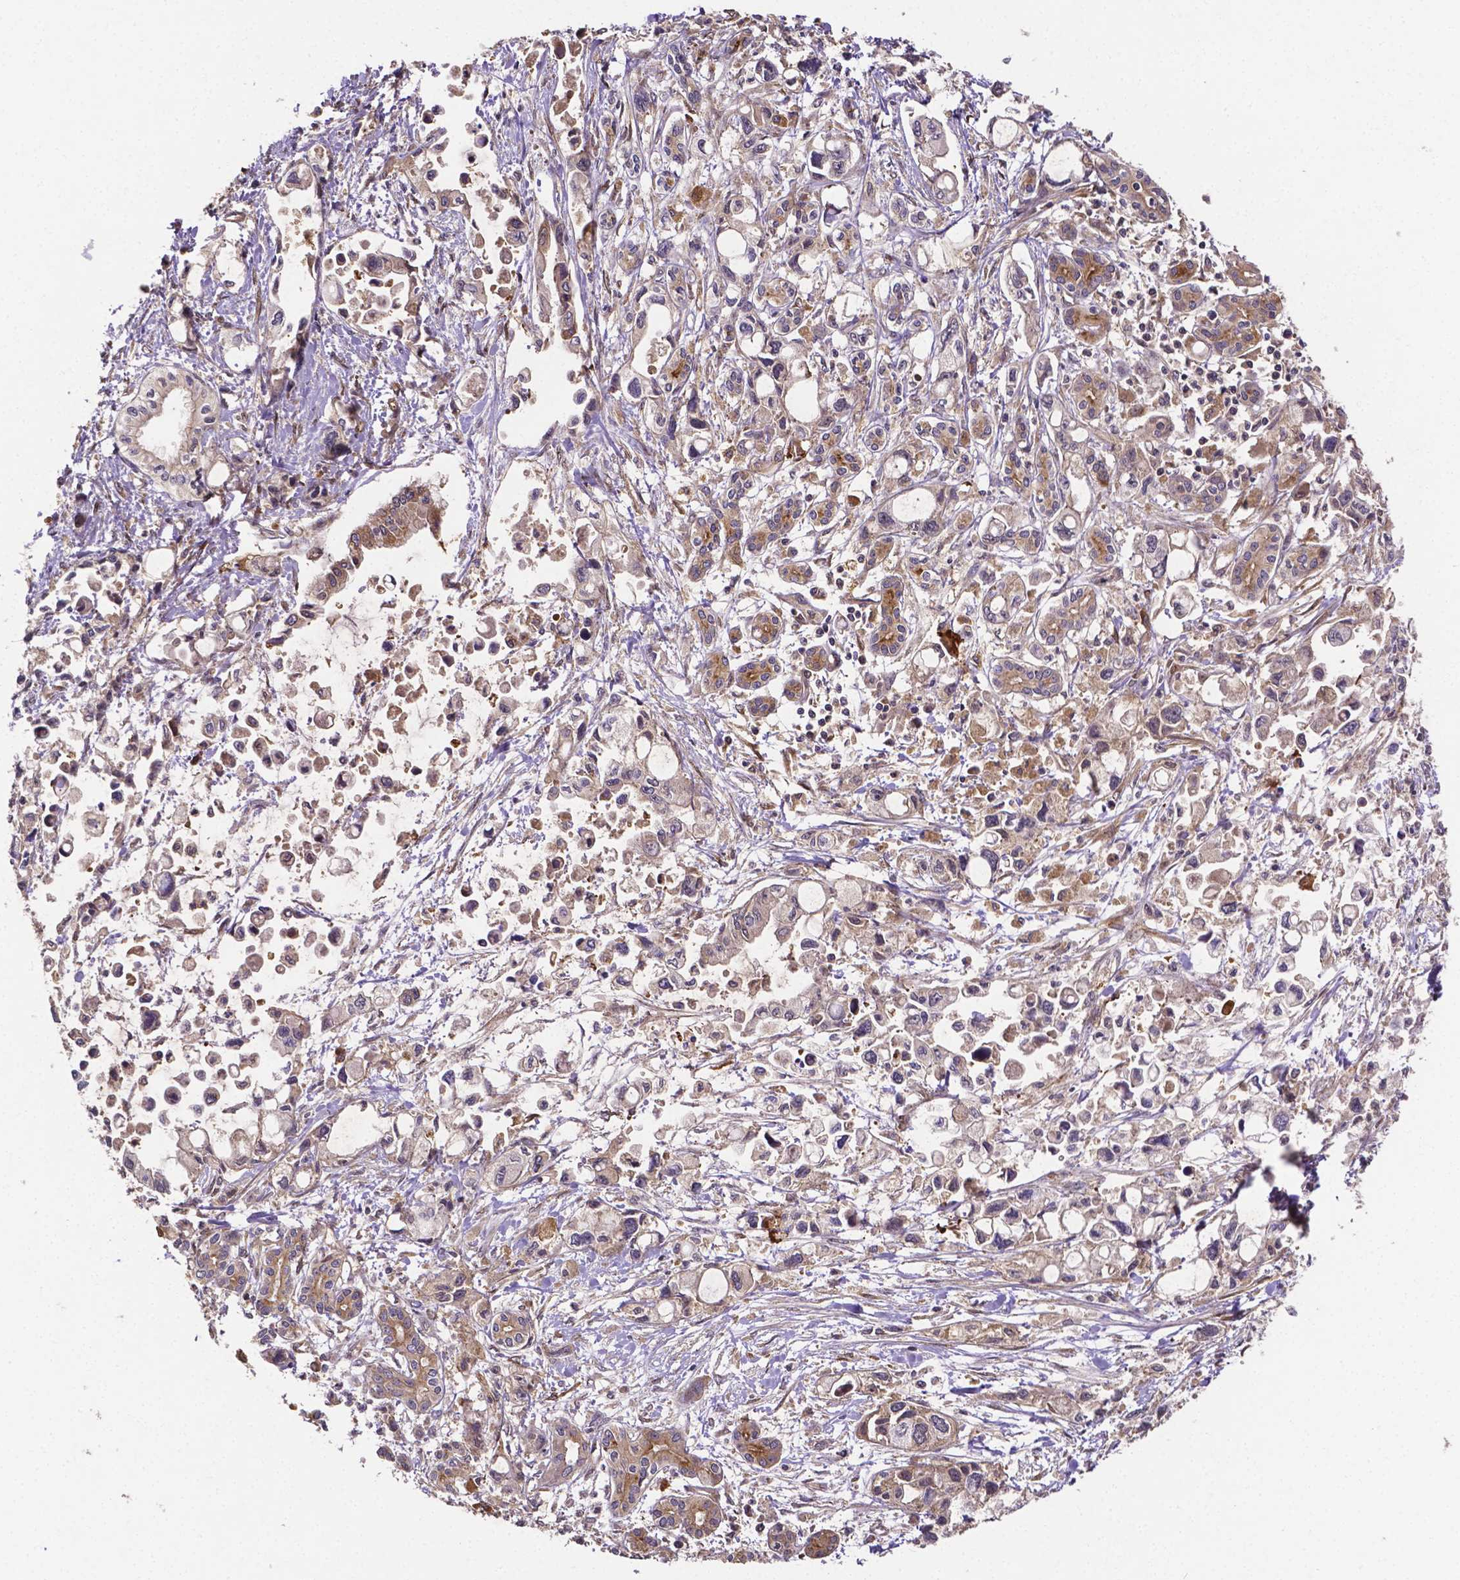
{"staining": {"intensity": "weak", "quantity": ">75%", "location": "cytoplasmic/membranous"}, "tissue": "pancreatic cancer", "cell_type": "Tumor cells", "image_type": "cancer", "snomed": [{"axis": "morphology", "description": "Adenocarcinoma, NOS"}, {"axis": "topography", "description": "Pancreas"}], "caption": "High-power microscopy captured an IHC histopathology image of adenocarcinoma (pancreatic), revealing weak cytoplasmic/membranous staining in approximately >75% of tumor cells.", "gene": "RNF123", "patient": {"sex": "female", "age": 61}}